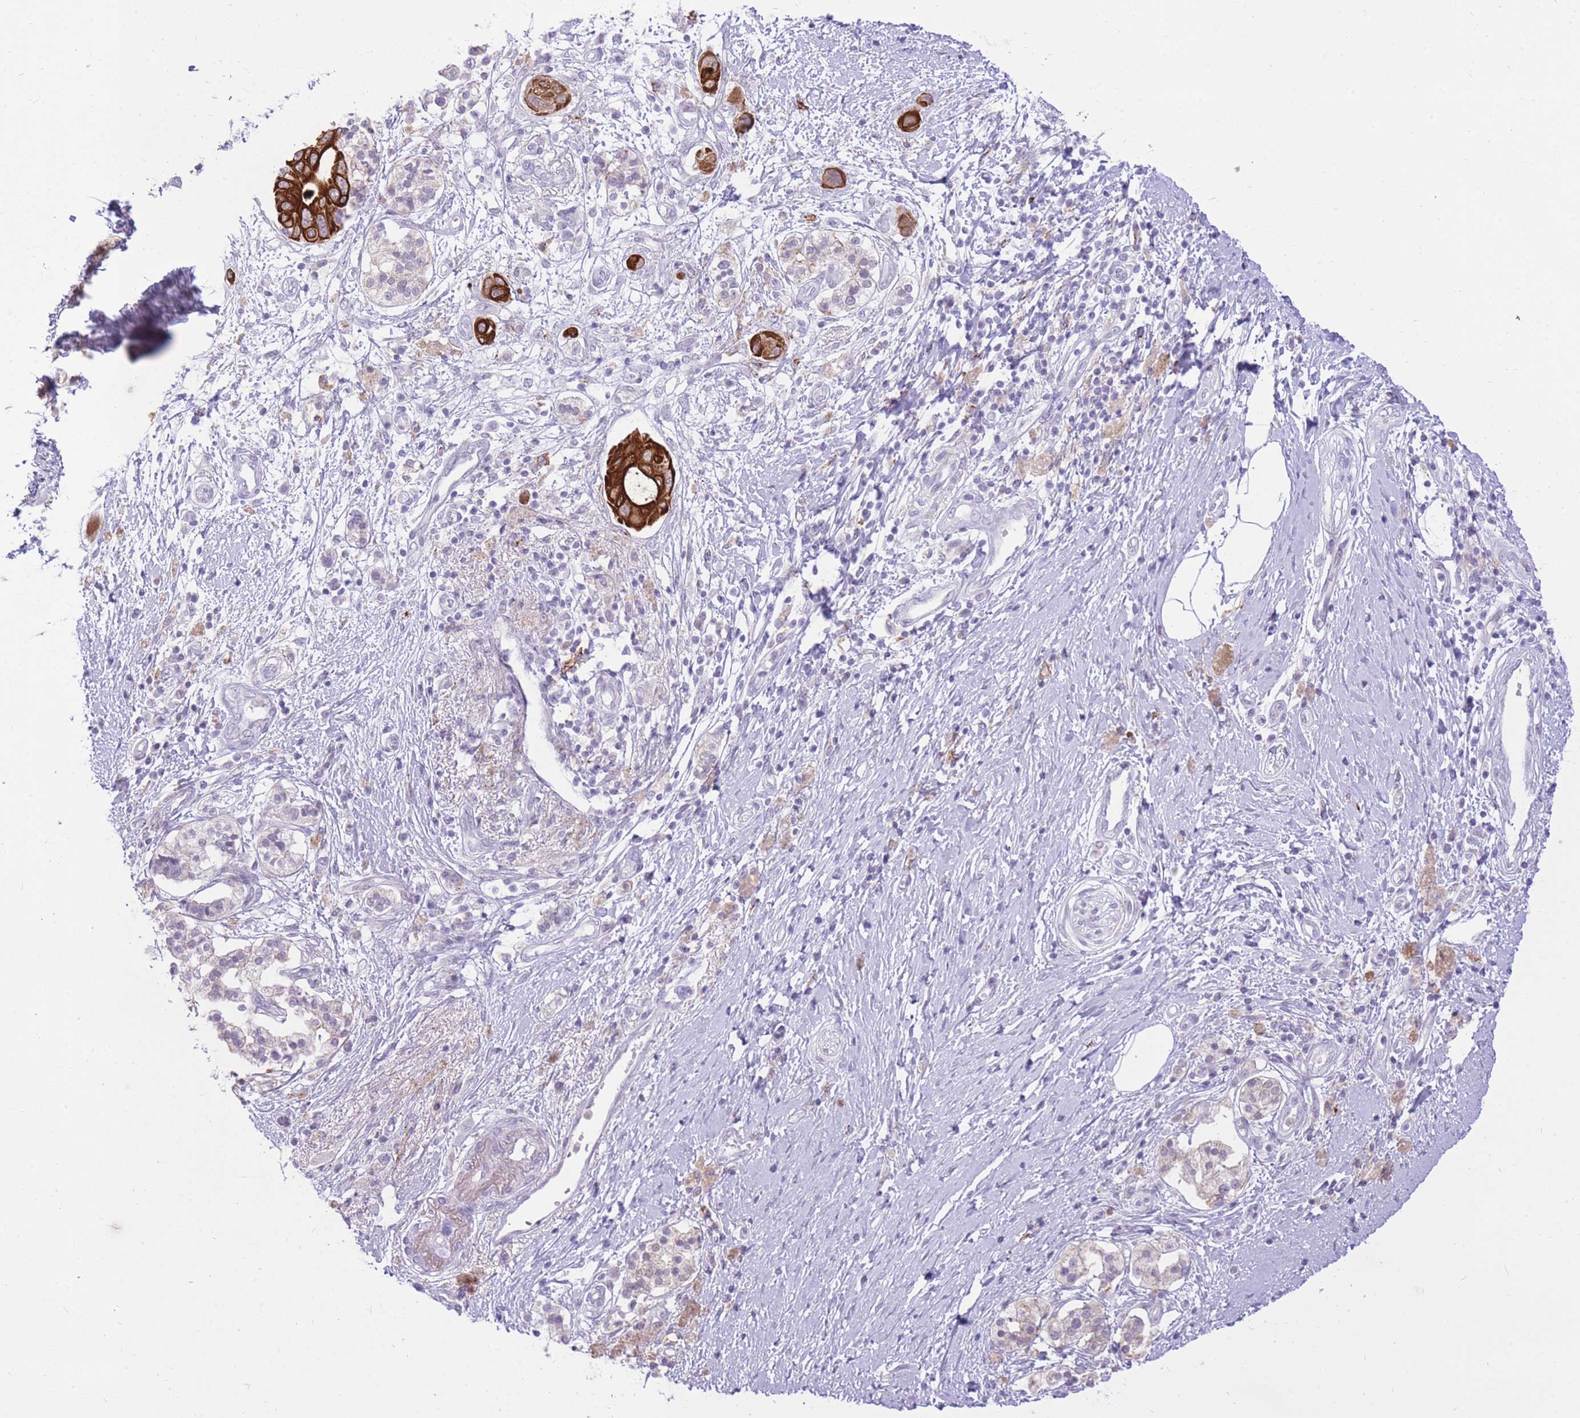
{"staining": {"intensity": "strong", "quantity": ">75%", "location": "cytoplasmic/membranous"}, "tissue": "pancreatic cancer", "cell_type": "Tumor cells", "image_type": "cancer", "snomed": [{"axis": "morphology", "description": "Adenocarcinoma, NOS"}, {"axis": "topography", "description": "Pancreas"}], "caption": "Brown immunohistochemical staining in human pancreatic adenocarcinoma reveals strong cytoplasmic/membranous staining in about >75% of tumor cells. The staining is performed using DAB (3,3'-diaminobenzidine) brown chromogen to label protein expression. The nuclei are counter-stained blue using hematoxylin.", "gene": "MEIS3", "patient": {"sex": "male", "age": 68}}